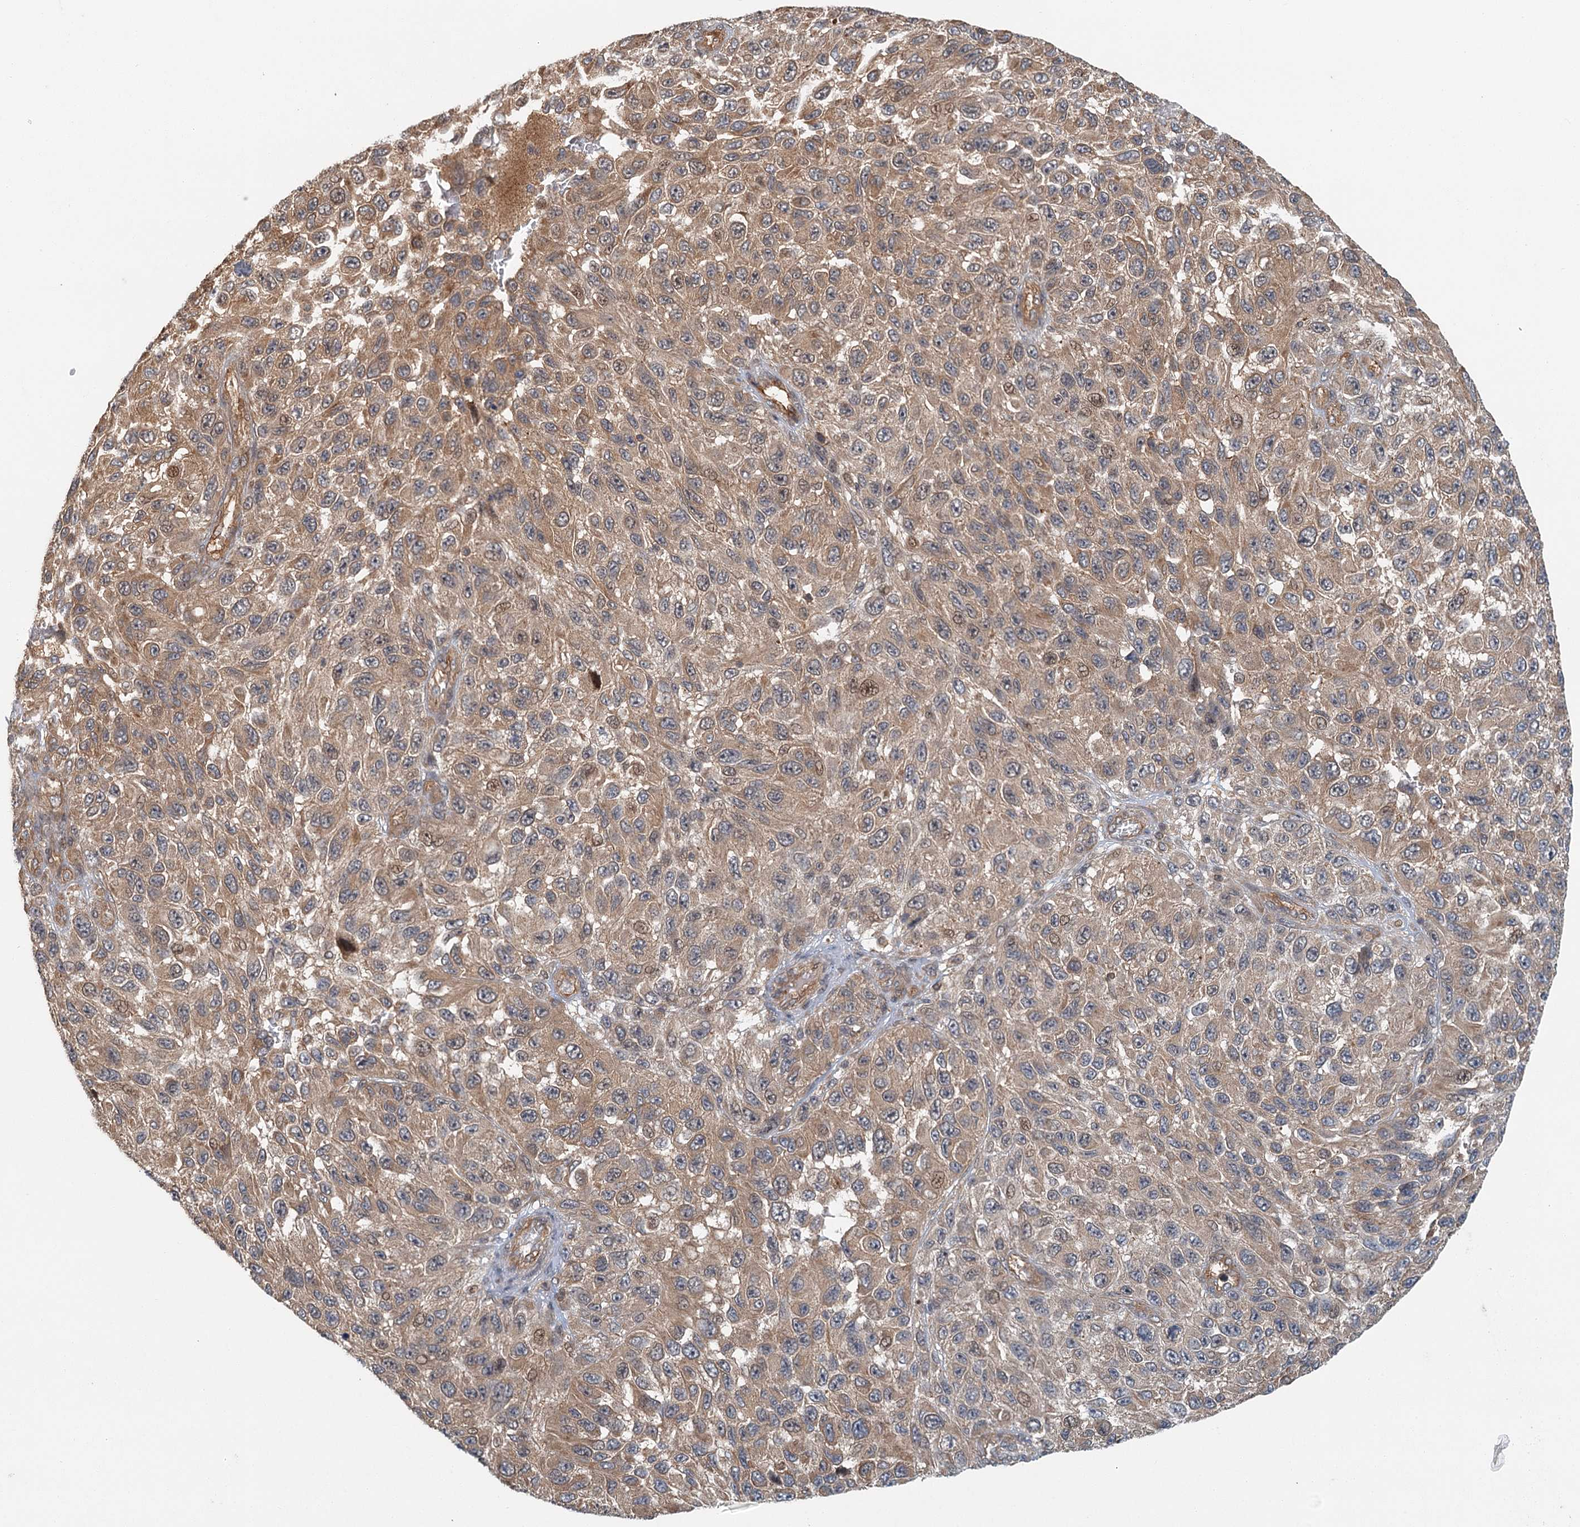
{"staining": {"intensity": "weak", "quantity": ">75%", "location": "cytoplasmic/membranous,nuclear"}, "tissue": "melanoma", "cell_type": "Tumor cells", "image_type": "cancer", "snomed": [{"axis": "morphology", "description": "Normal tissue, NOS"}, {"axis": "morphology", "description": "Malignant melanoma, NOS"}, {"axis": "topography", "description": "Skin"}], "caption": "This is a histology image of immunohistochemistry (IHC) staining of malignant melanoma, which shows weak expression in the cytoplasmic/membranous and nuclear of tumor cells.", "gene": "ZNF527", "patient": {"sex": "female", "age": 96}}